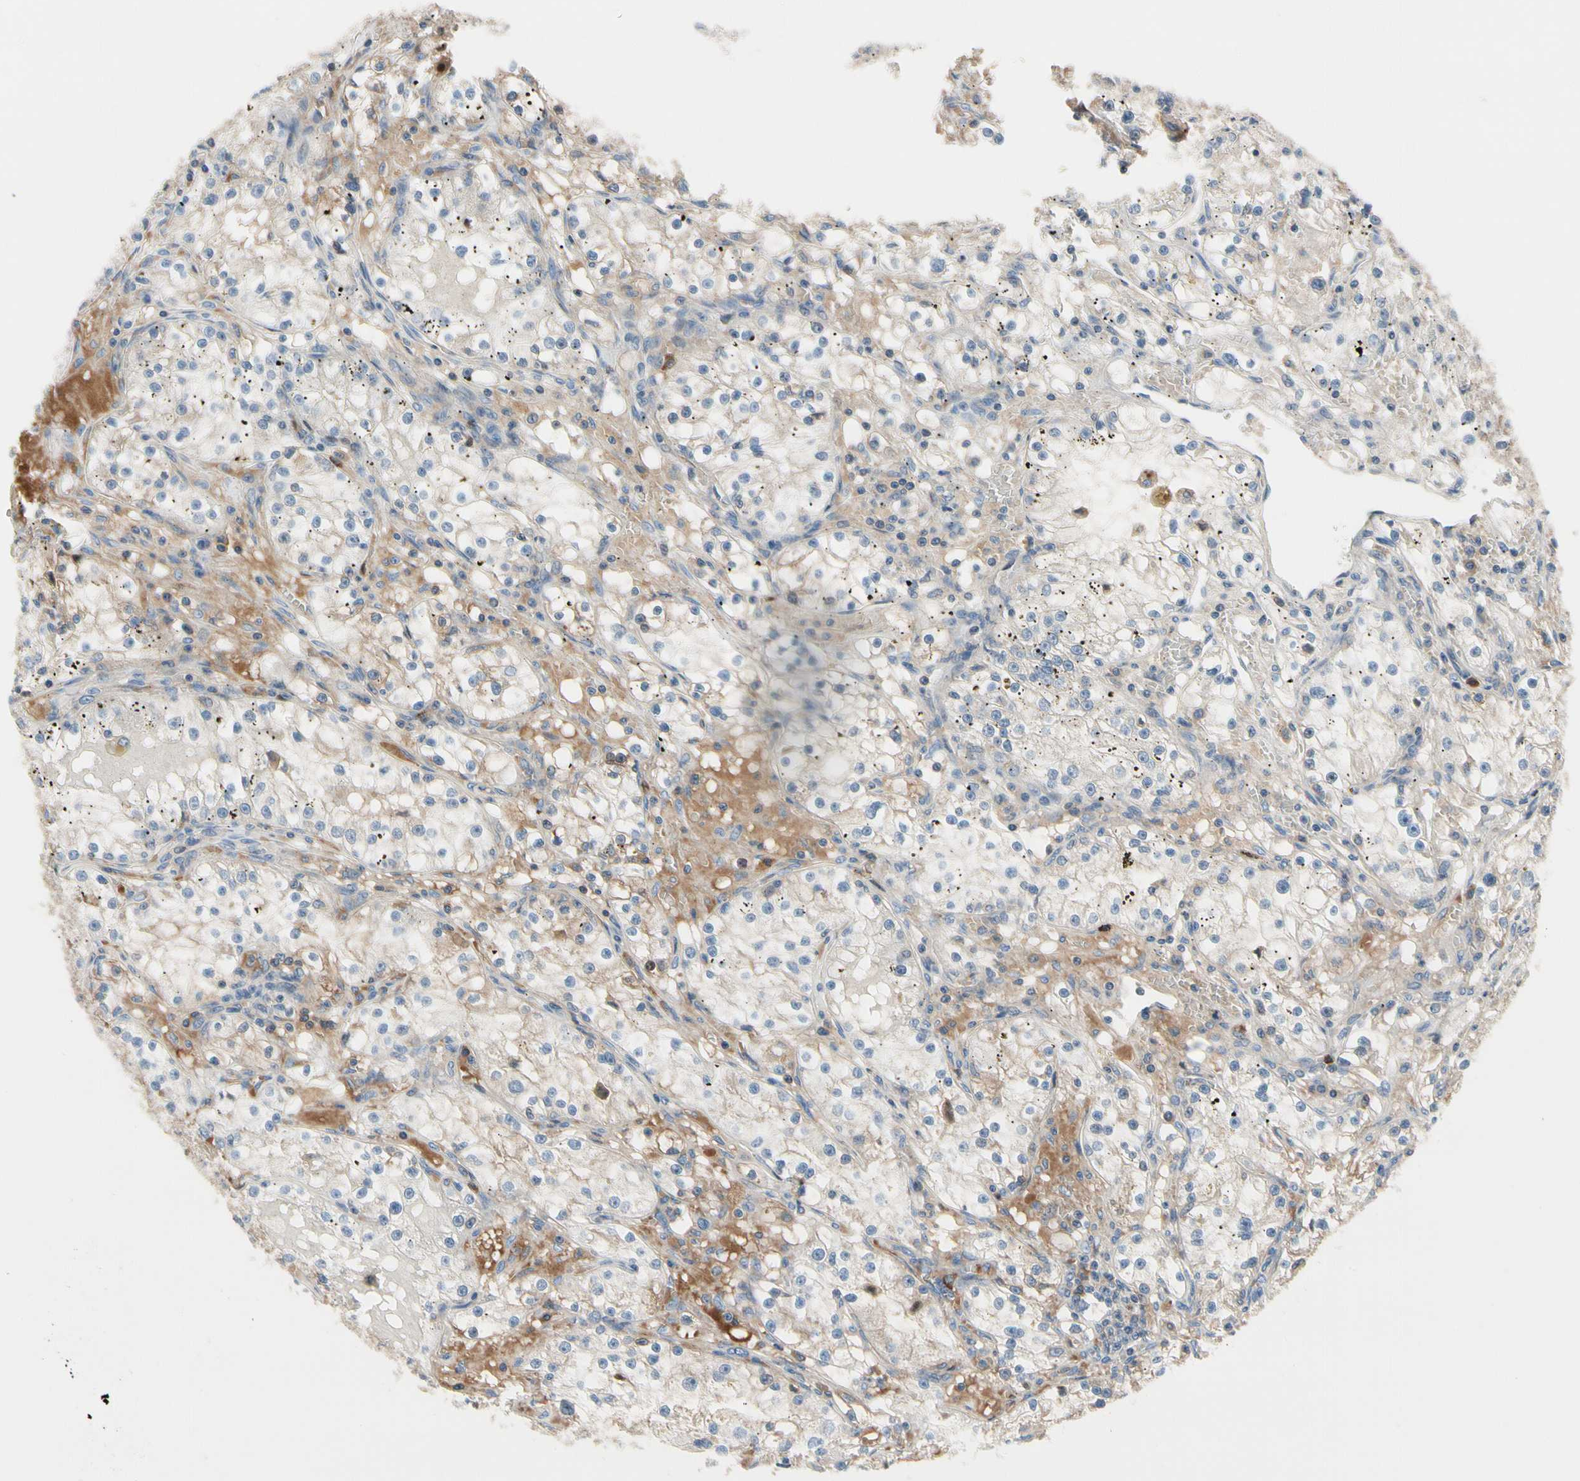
{"staining": {"intensity": "moderate", "quantity": "<25%", "location": "cytoplasmic/membranous"}, "tissue": "renal cancer", "cell_type": "Tumor cells", "image_type": "cancer", "snomed": [{"axis": "morphology", "description": "Adenocarcinoma, NOS"}, {"axis": "topography", "description": "Kidney"}], "caption": "High-magnification brightfield microscopy of renal cancer (adenocarcinoma) stained with DAB (brown) and counterstained with hematoxylin (blue). tumor cells exhibit moderate cytoplasmic/membranous positivity is identified in about<25% of cells.", "gene": "HJURP", "patient": {"sex": "male", "age": 56}}